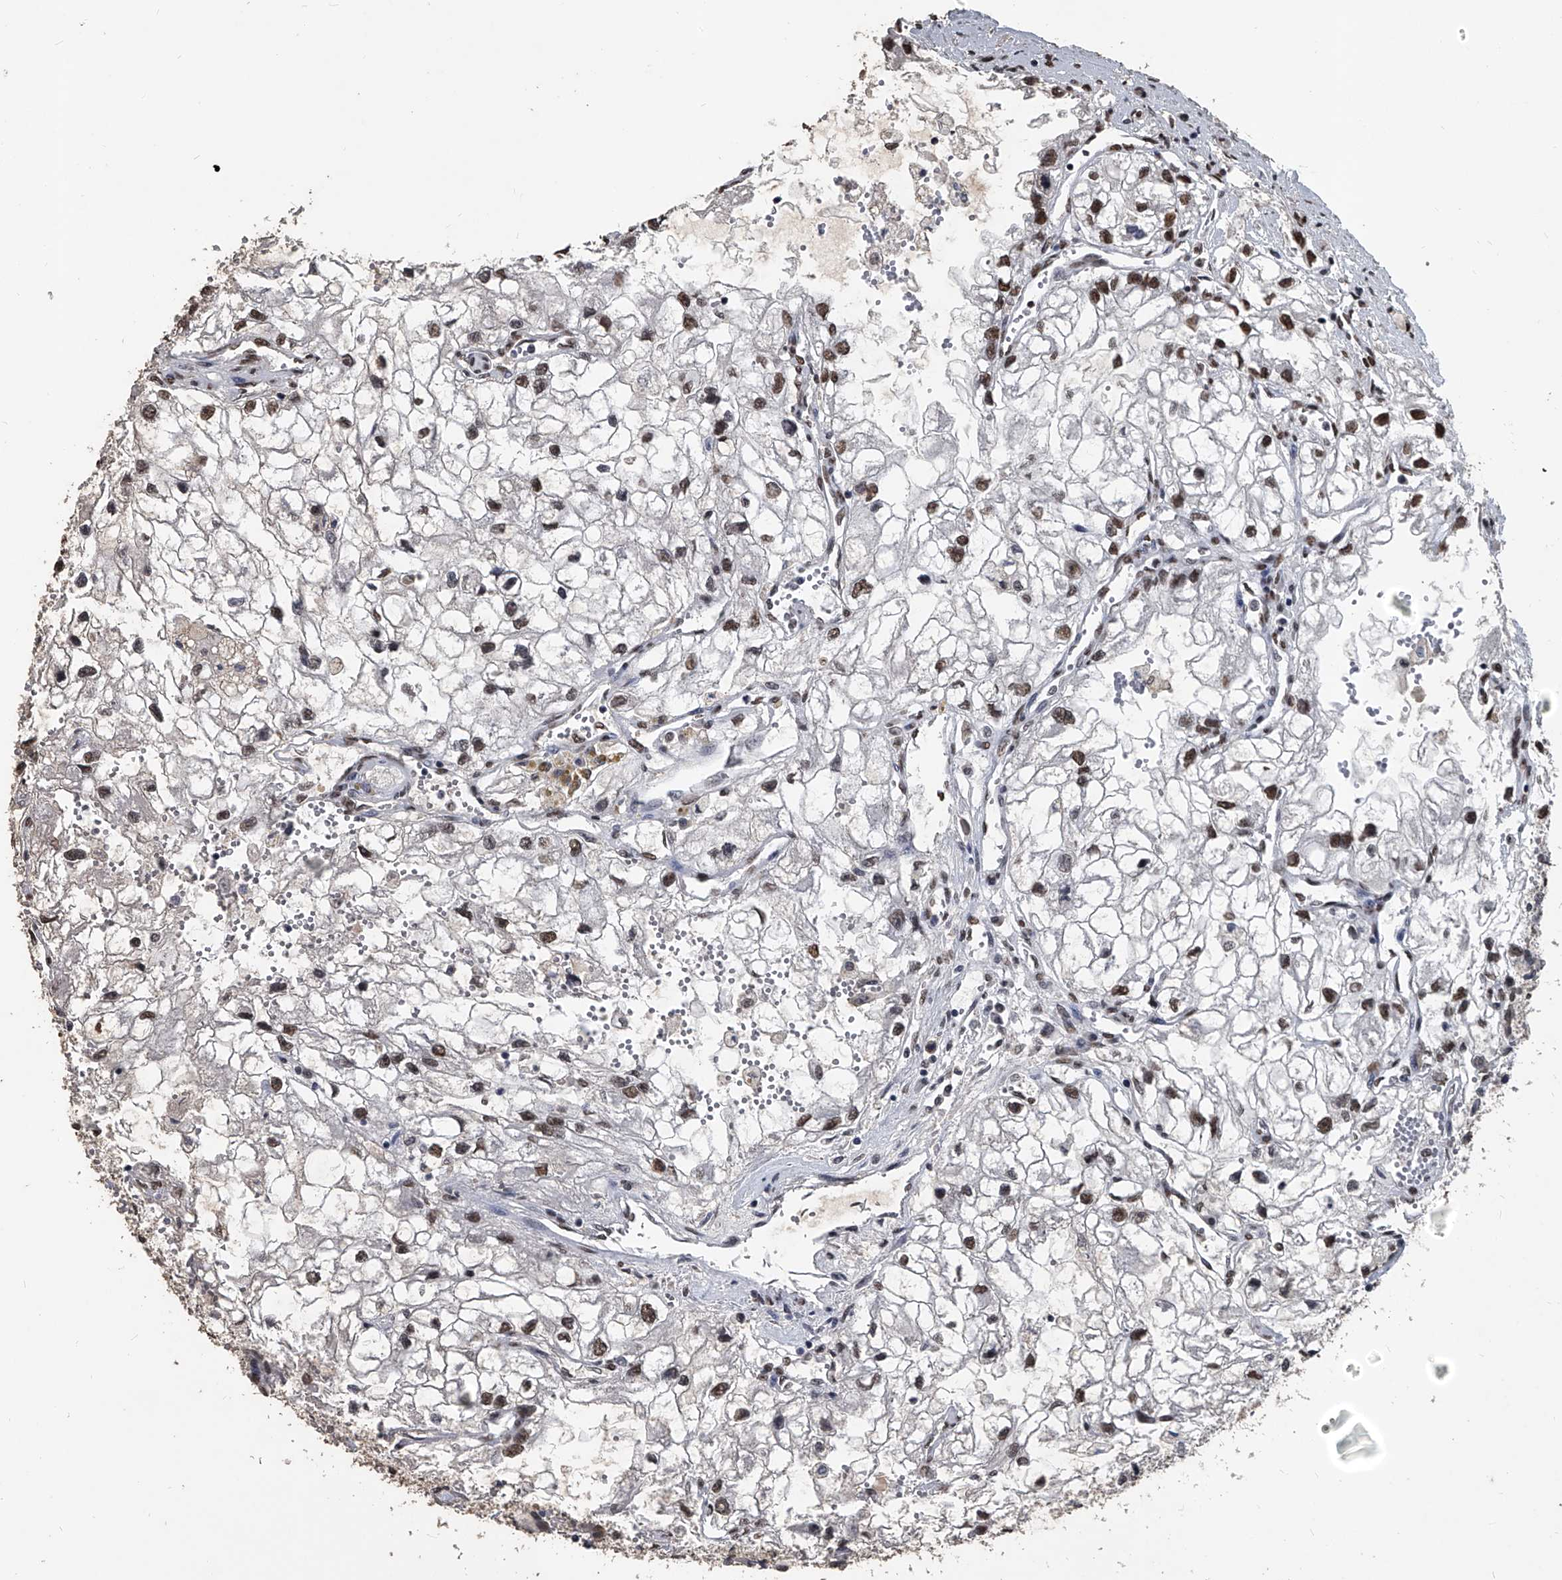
{"staining": {"intensity": "moderate", "quantity": ">75%", "location": "nuclear"}, "tissue": "renal cancer", "cell_type": "Tumor cells", "image_type": "cancer", "snomed": [{"axis": "morphology", "description": "Adenocarcinoma, NOS"}, {"axis": "topography", "description": "Kidney"}], "caption": "This micrograph shows immunohistochemistry staining of human renal cancer (adenocarcinoma), with medium moderate nuclear positivity in approximately >75% of tumor cells.", "gene": "MATR3", "patient": {"sex": "female", "age": 70}}